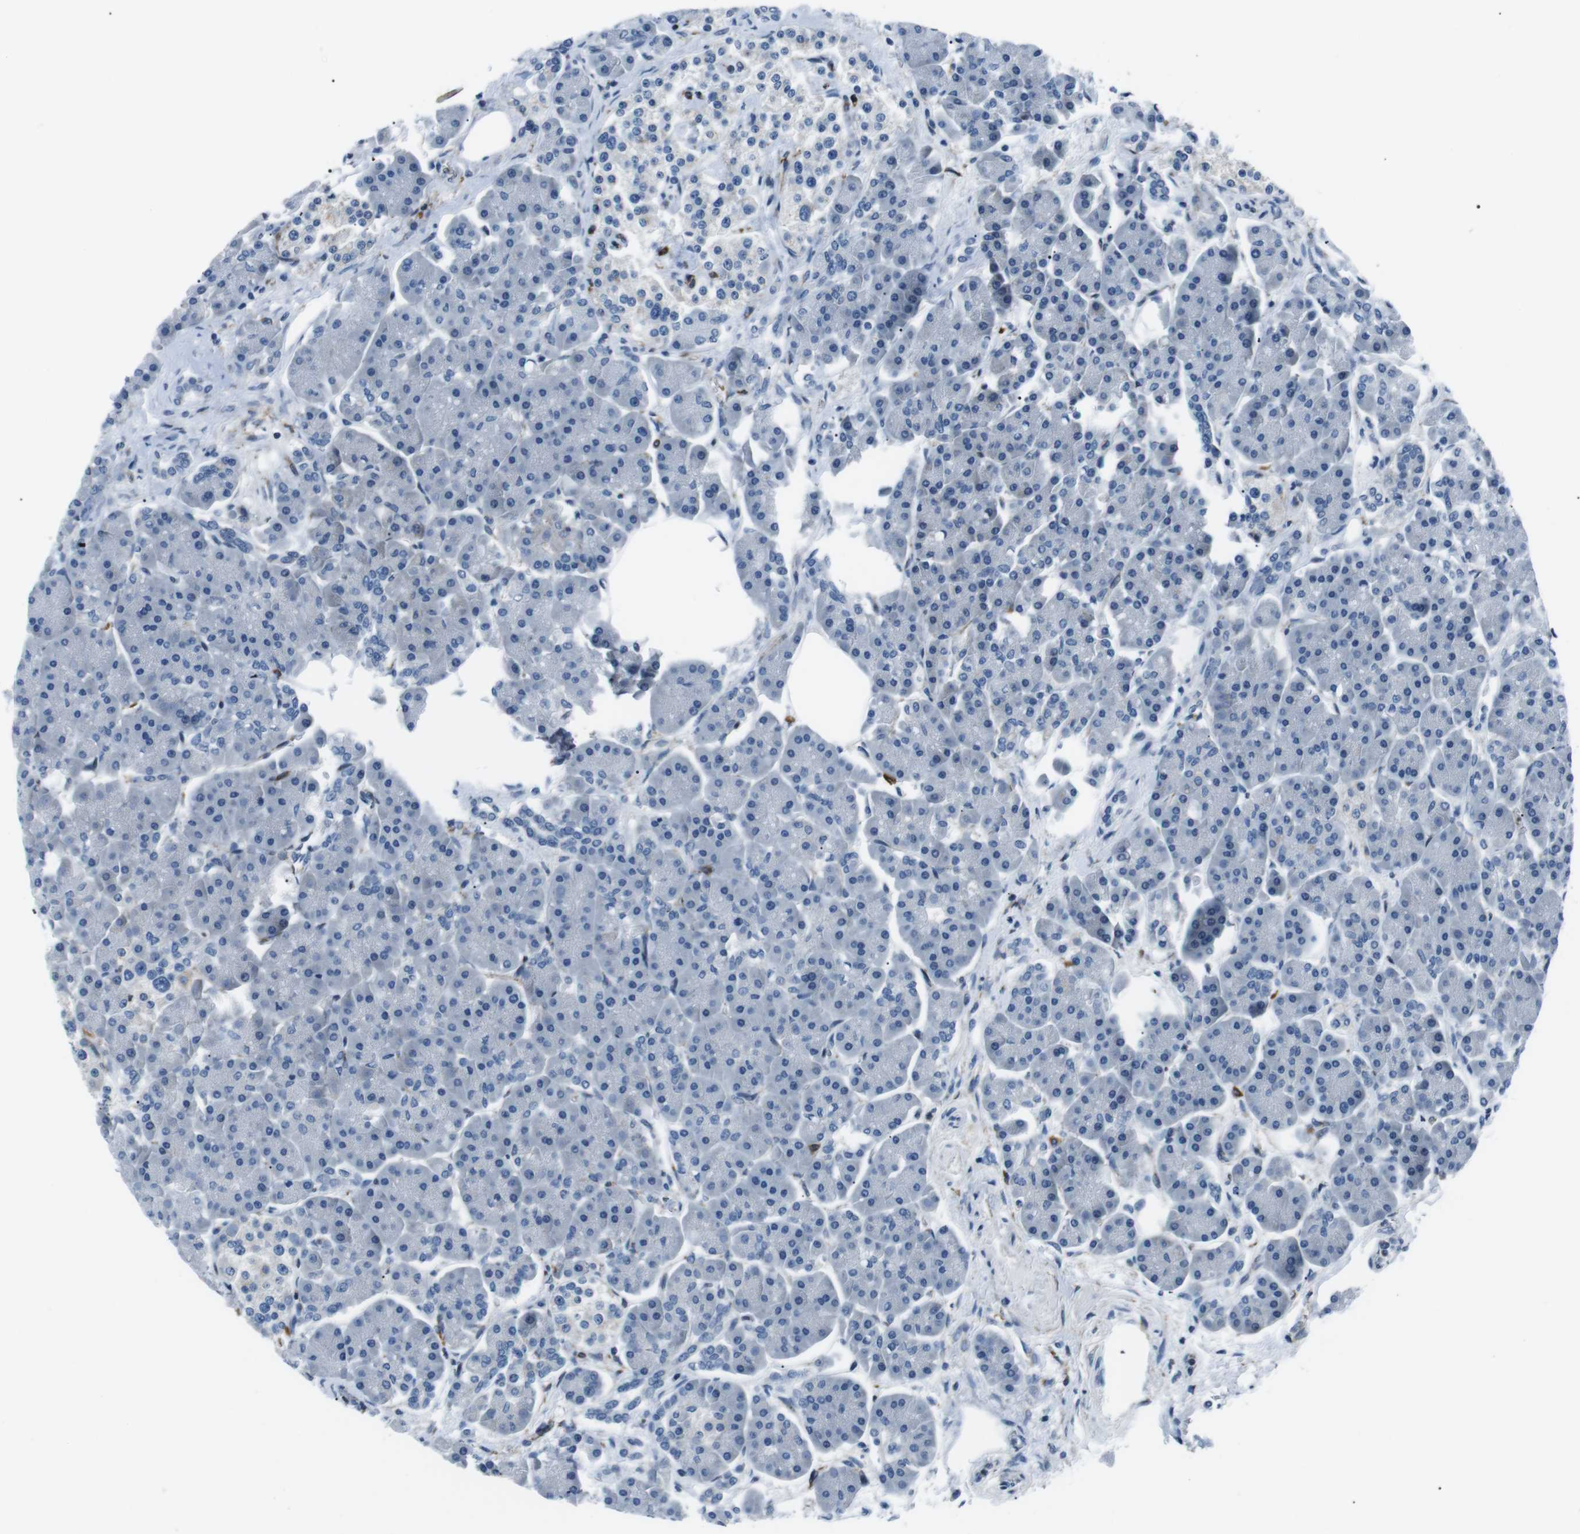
{"staining": {"intensity": "weak", "quantity": "<25%", "location": "cytoplasmic/membranous"}, "tissue": "pancreas", "cell_type": "Exocrine glandular cells", "image_type": "normal", "snomed": [{"axis": "morphology", "description": "Normal tissue, NOS"}, {"axis": "topography", "description": "Pancreas"}], "caption": "The histopathology image exhibits no significant expression in exocrine glandular cells of pancreas.", "gene": "CSF2RA", "patient": {"sex": "female", "age": 70}}